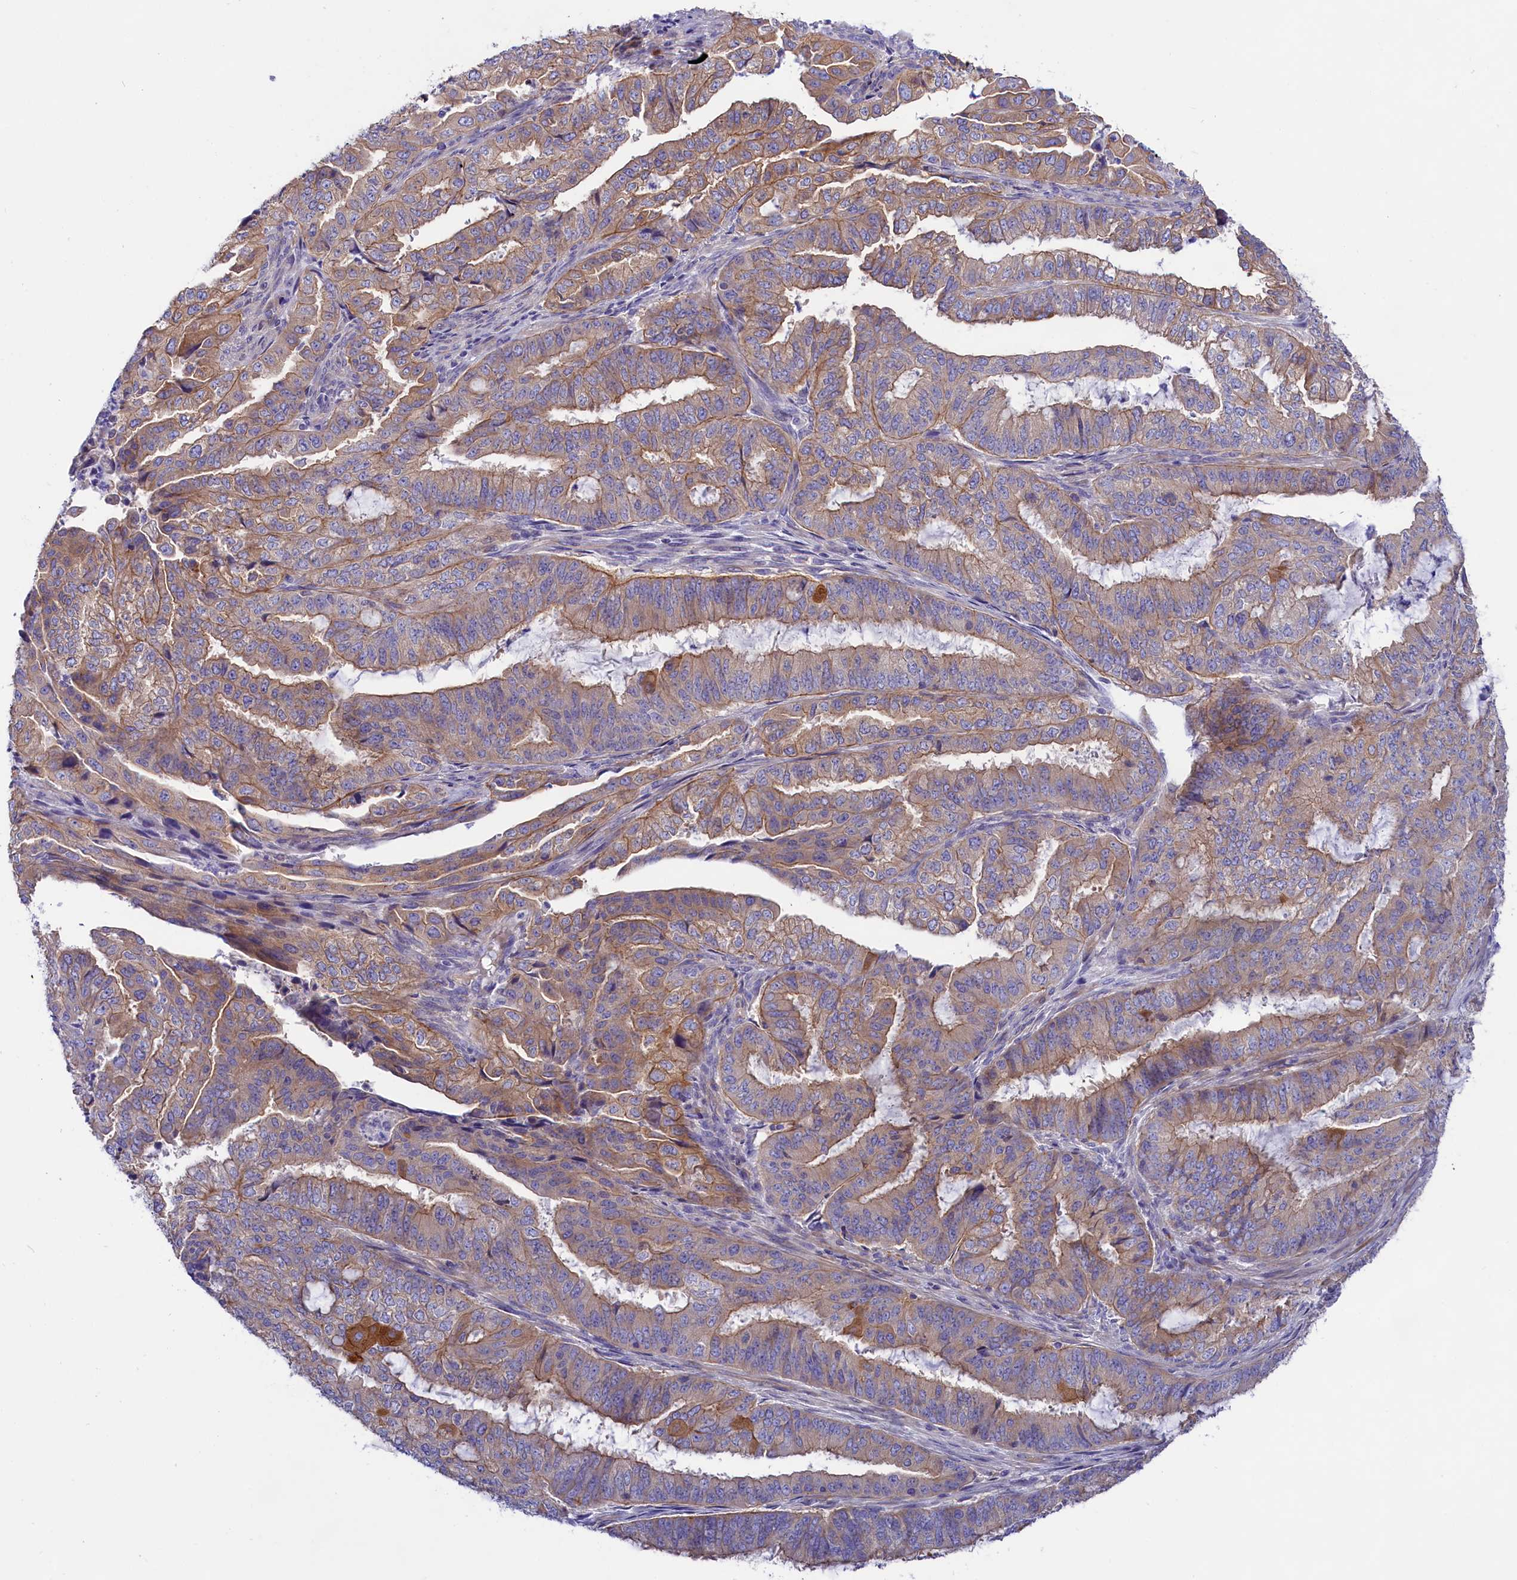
{"staining": {"intensity": "moderate", "quantity": "25%-75%", "location": "cytoplasmic/membranous"}, "tissue": "endometrial cancer", "cell_type": "Tumor cells", "image_type": "cancer", "snomed": [{"axis": "morphology", "description": "Adenocarcinoma, NOS"}, {"axis": "topography", "description": "Endometrium"}], "caption": "Endometrial adenocarcinoma stained with a brown dye demonstrates moderate cytoplasmic/membranous positive expression in about 25%-75% of tumor cells.", "gene": "PPP1R13L", "patient": {"sex": "female", "age": 51}}